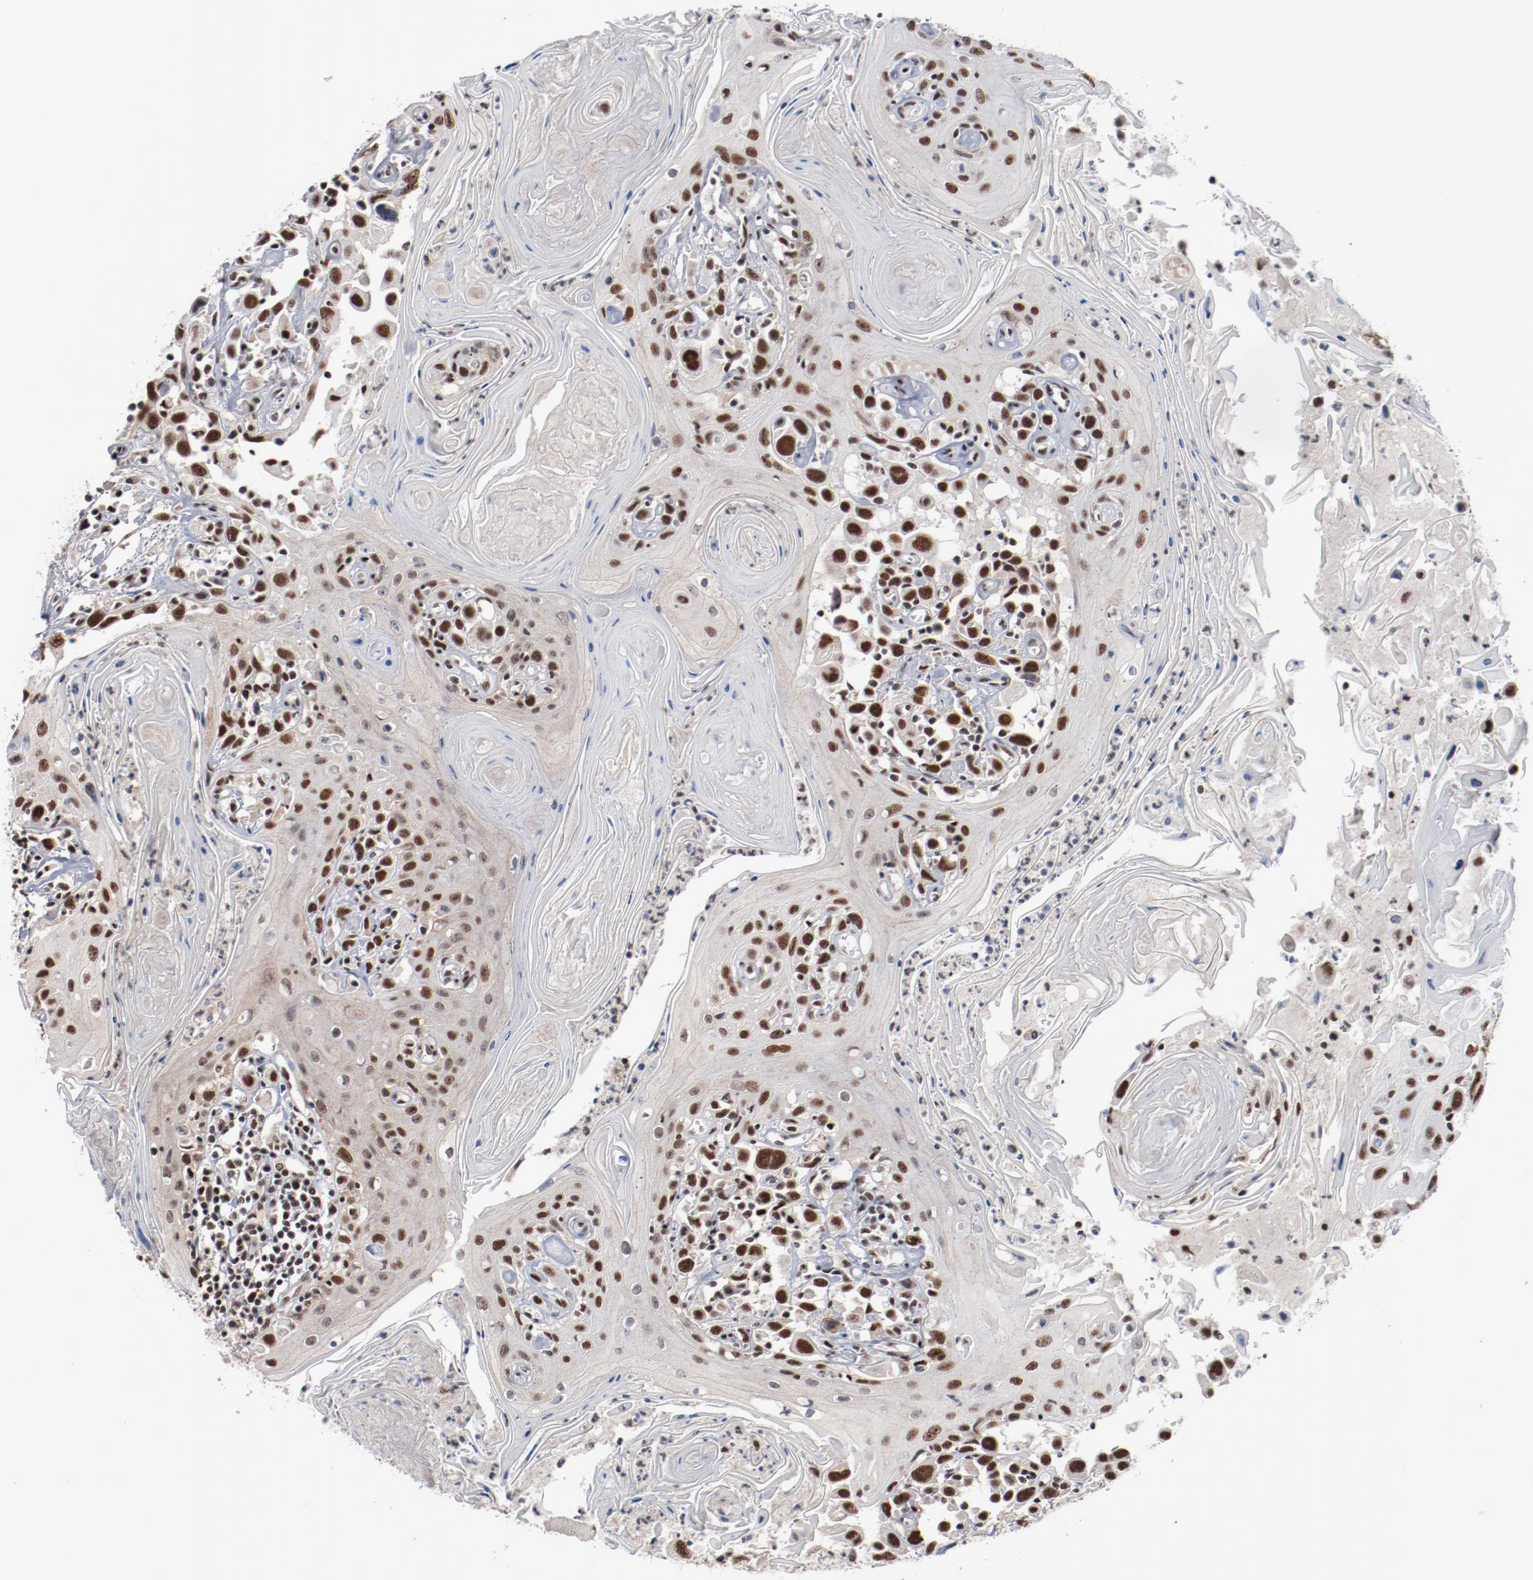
{"staining": {"intensity": "strong", "quantity": ">75%", "location": "cytoplasmic/membranous,nuclear"}, "tissue": "head and neck cancer", "cell_type": "Tumor cells", "image_type": "cancer", "snomed": [{"axis": "morphology", "description": "Squamous cell carcinoma, NOS"}, {"axis": "topography", "description": "Oral tissue"}, {"axis": "topography", "description": "Head-Neck"}], "caption": "Brown immunohistochemical staining in human squamous cell carcinoma (head and neck) exhibits strong cytoplasmic/membranous and nuclear positivity in about >75% of tumor cells. (DAB IHC, brown staining for protein, blue staining for nuclei).", "gene": "BUB3", "patient": {"sex": "female", "age": 76}}